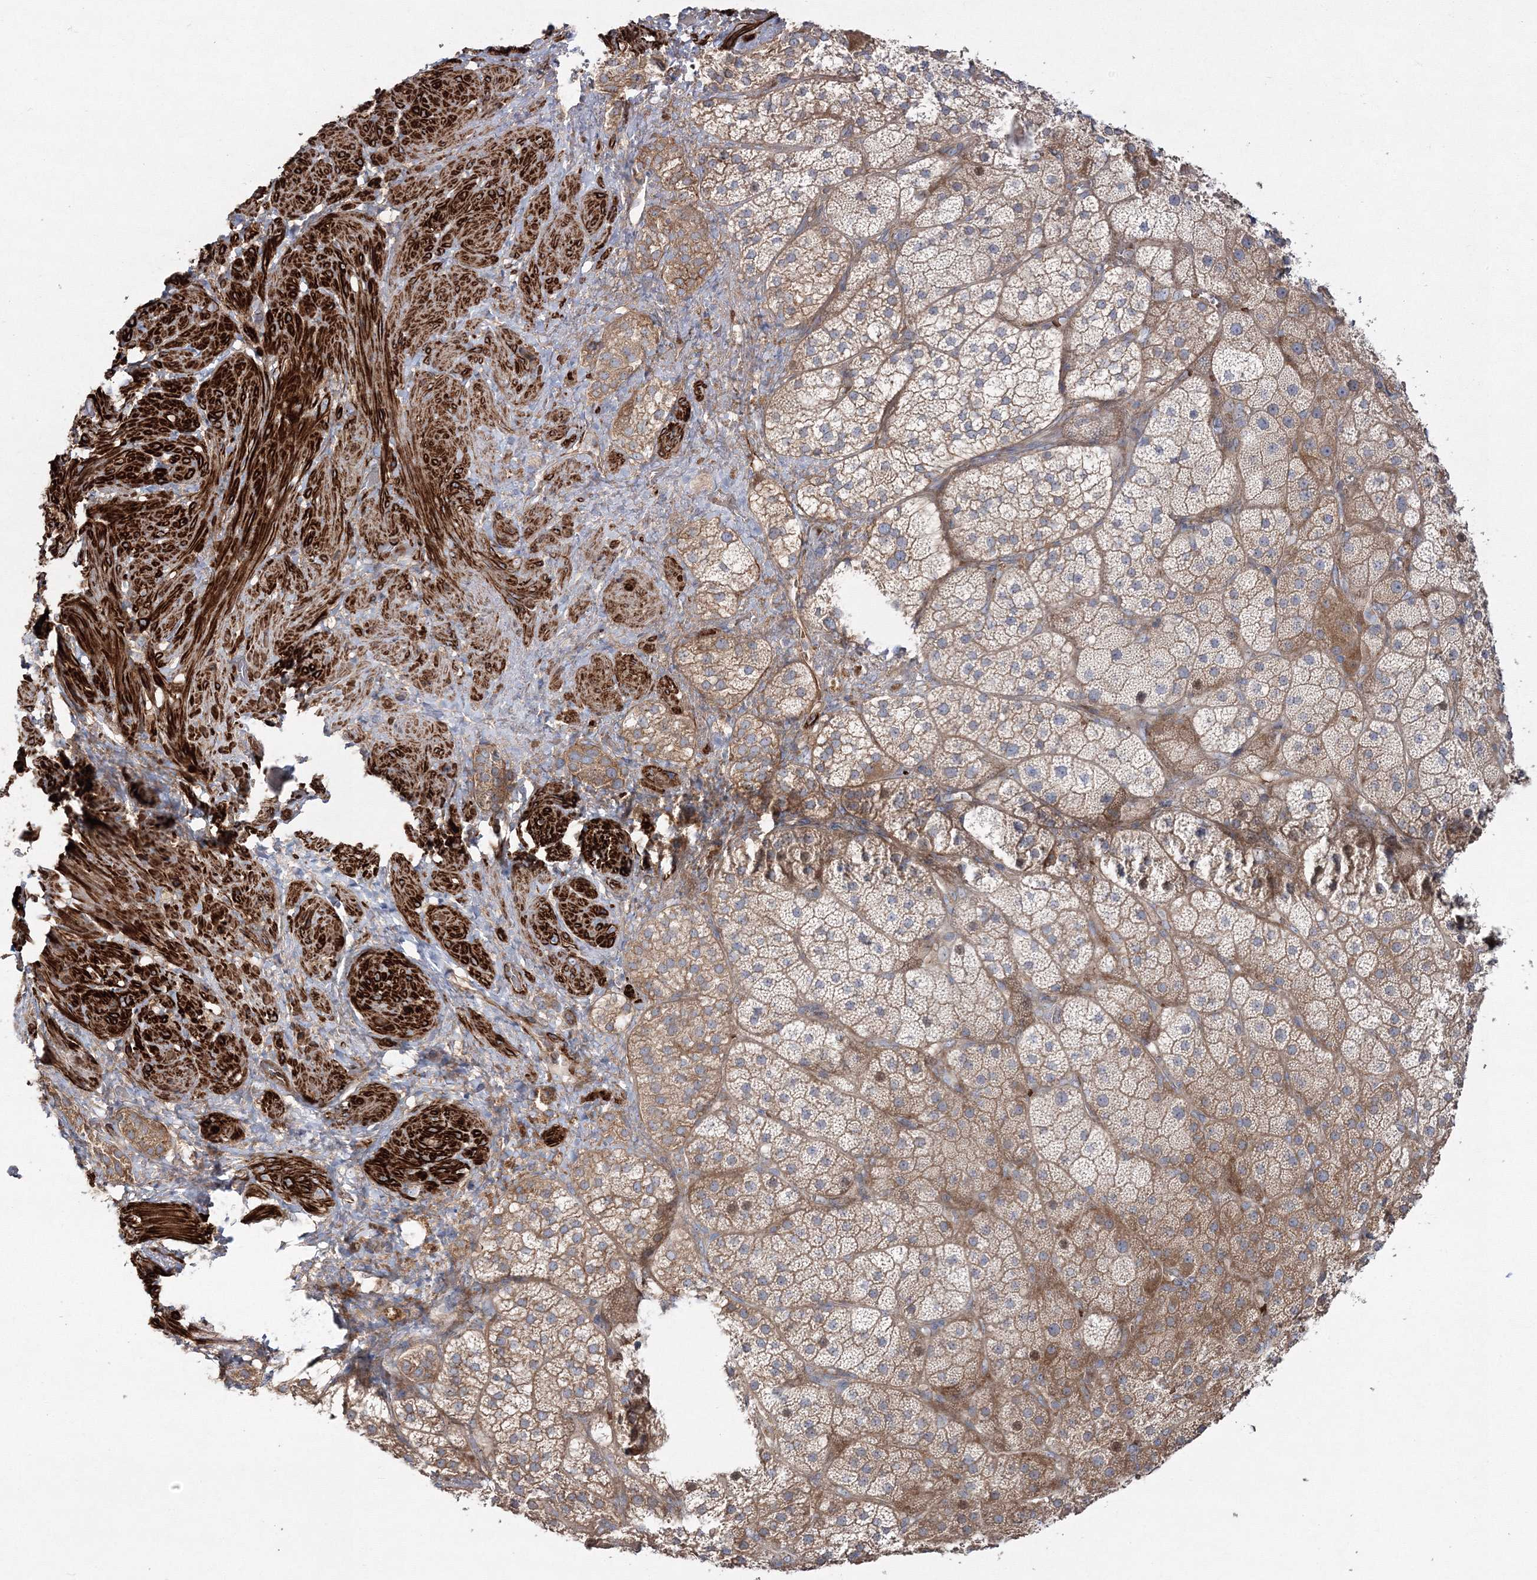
{"staining": {"intensity": "moderate", "quantity": "<25%", "location": "nuclear"}, "tissue": "adrenal gland", "cell_type": "Glandular cells", "image_type": "normal", "snomed": [{"axis": "morphology", "description": "Normal tissue, NOS"}, {"axis": "topography", "description": "Adrenal gland"}], "caption": "Protein analysis of unremarkable adrenal gland demonstrates moderate nuclear expression in approximately <25% of glandular cells.", "gene": "ZSWIM6", "patient": {"sex": "male", "age": 57}}